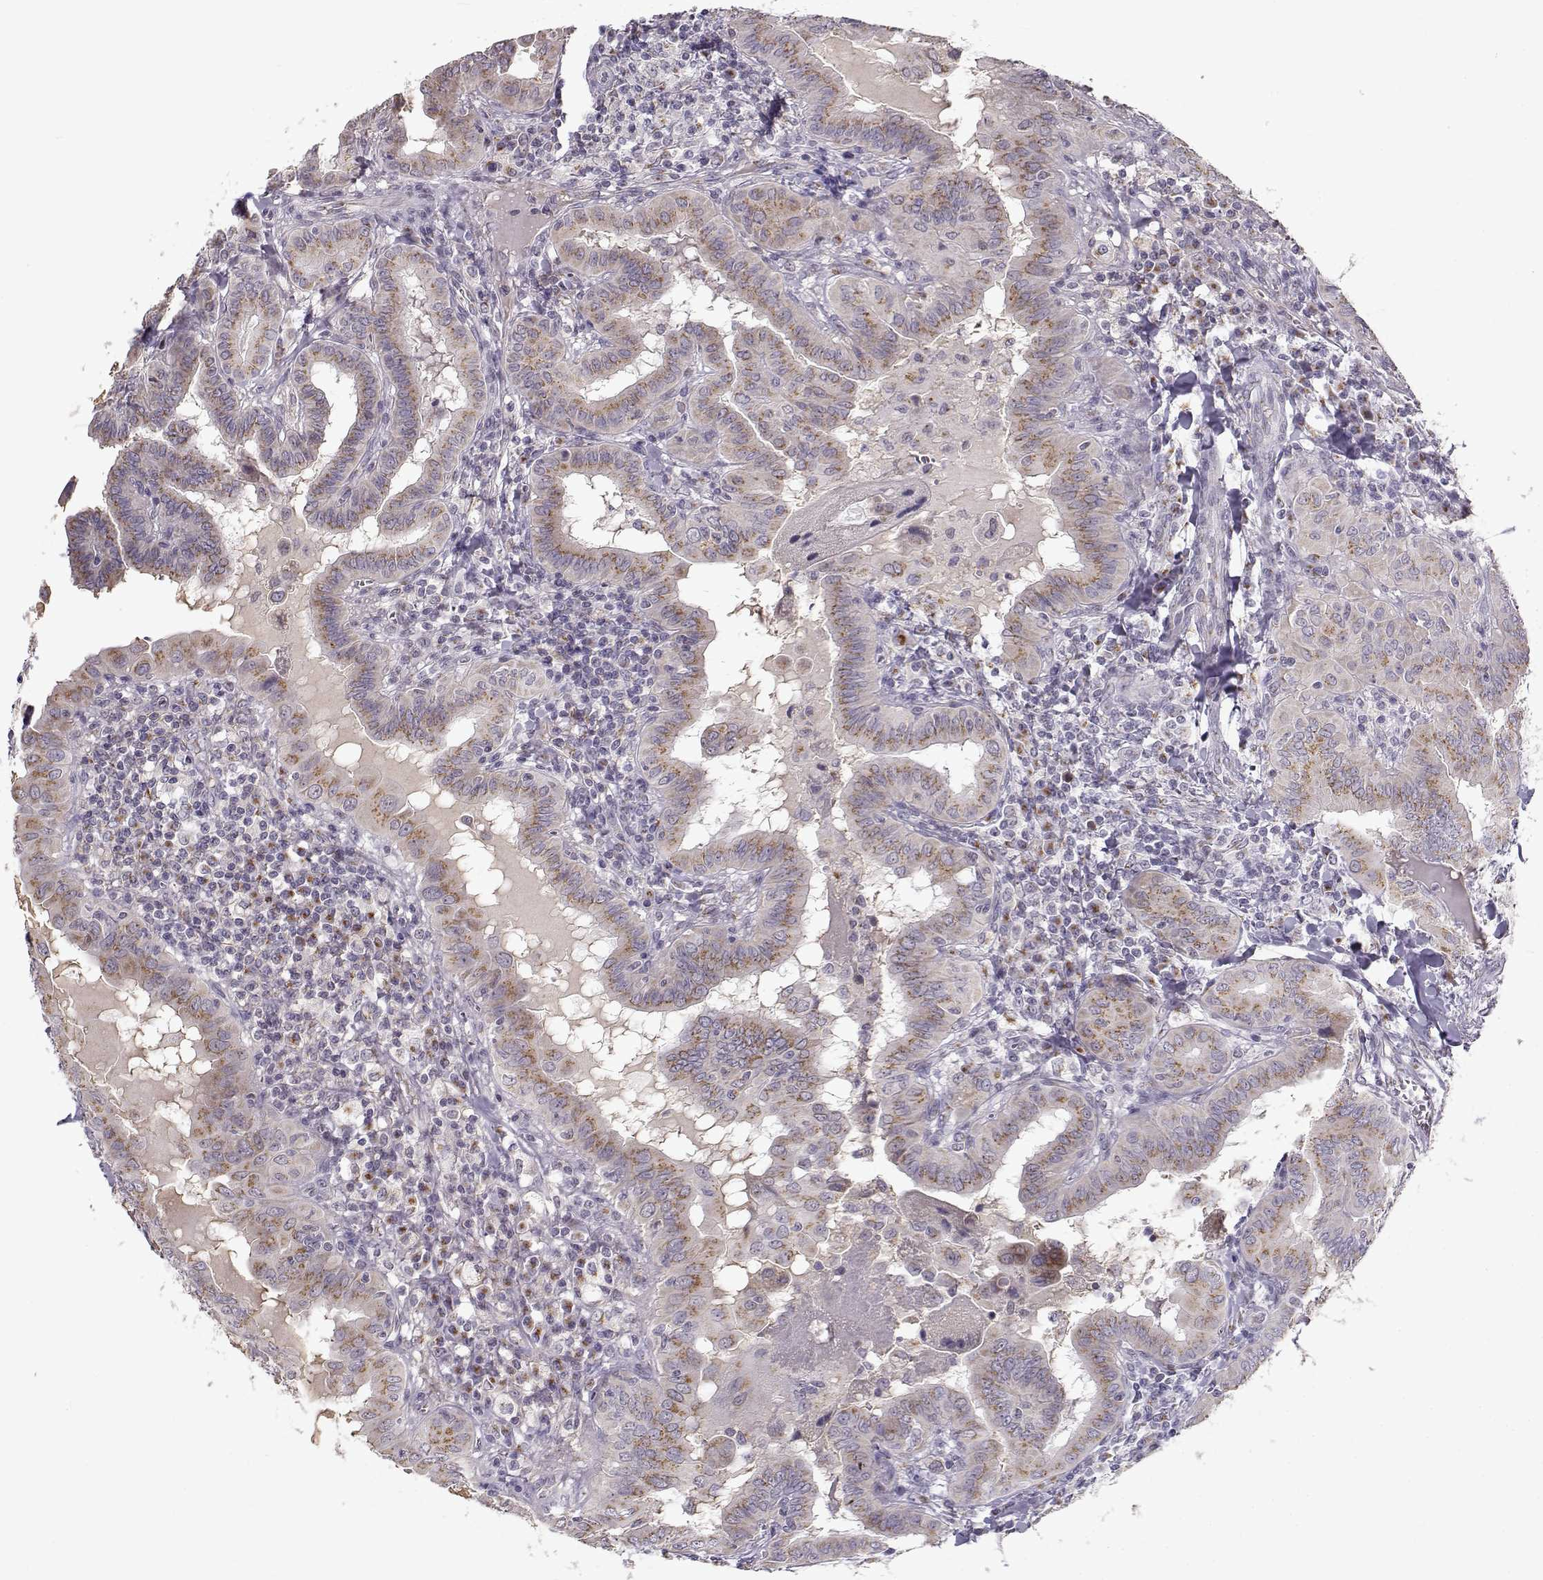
{"staining": {"intensity": "moderate", "quantity": ">75%", "location": "cytoplasmic/membranous"}, "tissue": "thyroid cancer", "cell_type": "Tumor cells", "image_type": "cancer", "snomed": [{"axis": "morphology", "description": "Papillary adenocarcinoma, NOS"}, {"axis": "topography", "description": "Thyroid gland"}], "caption": "Thyroid cancer (papillary adenocarcinoma) stained for a protein (brown) displays moderate cytoplasmic/membranous positive positivity in about >75% of tumor cells.", "gene": "SLC4A5", "patient": {"sex": "female", "age": 37}}